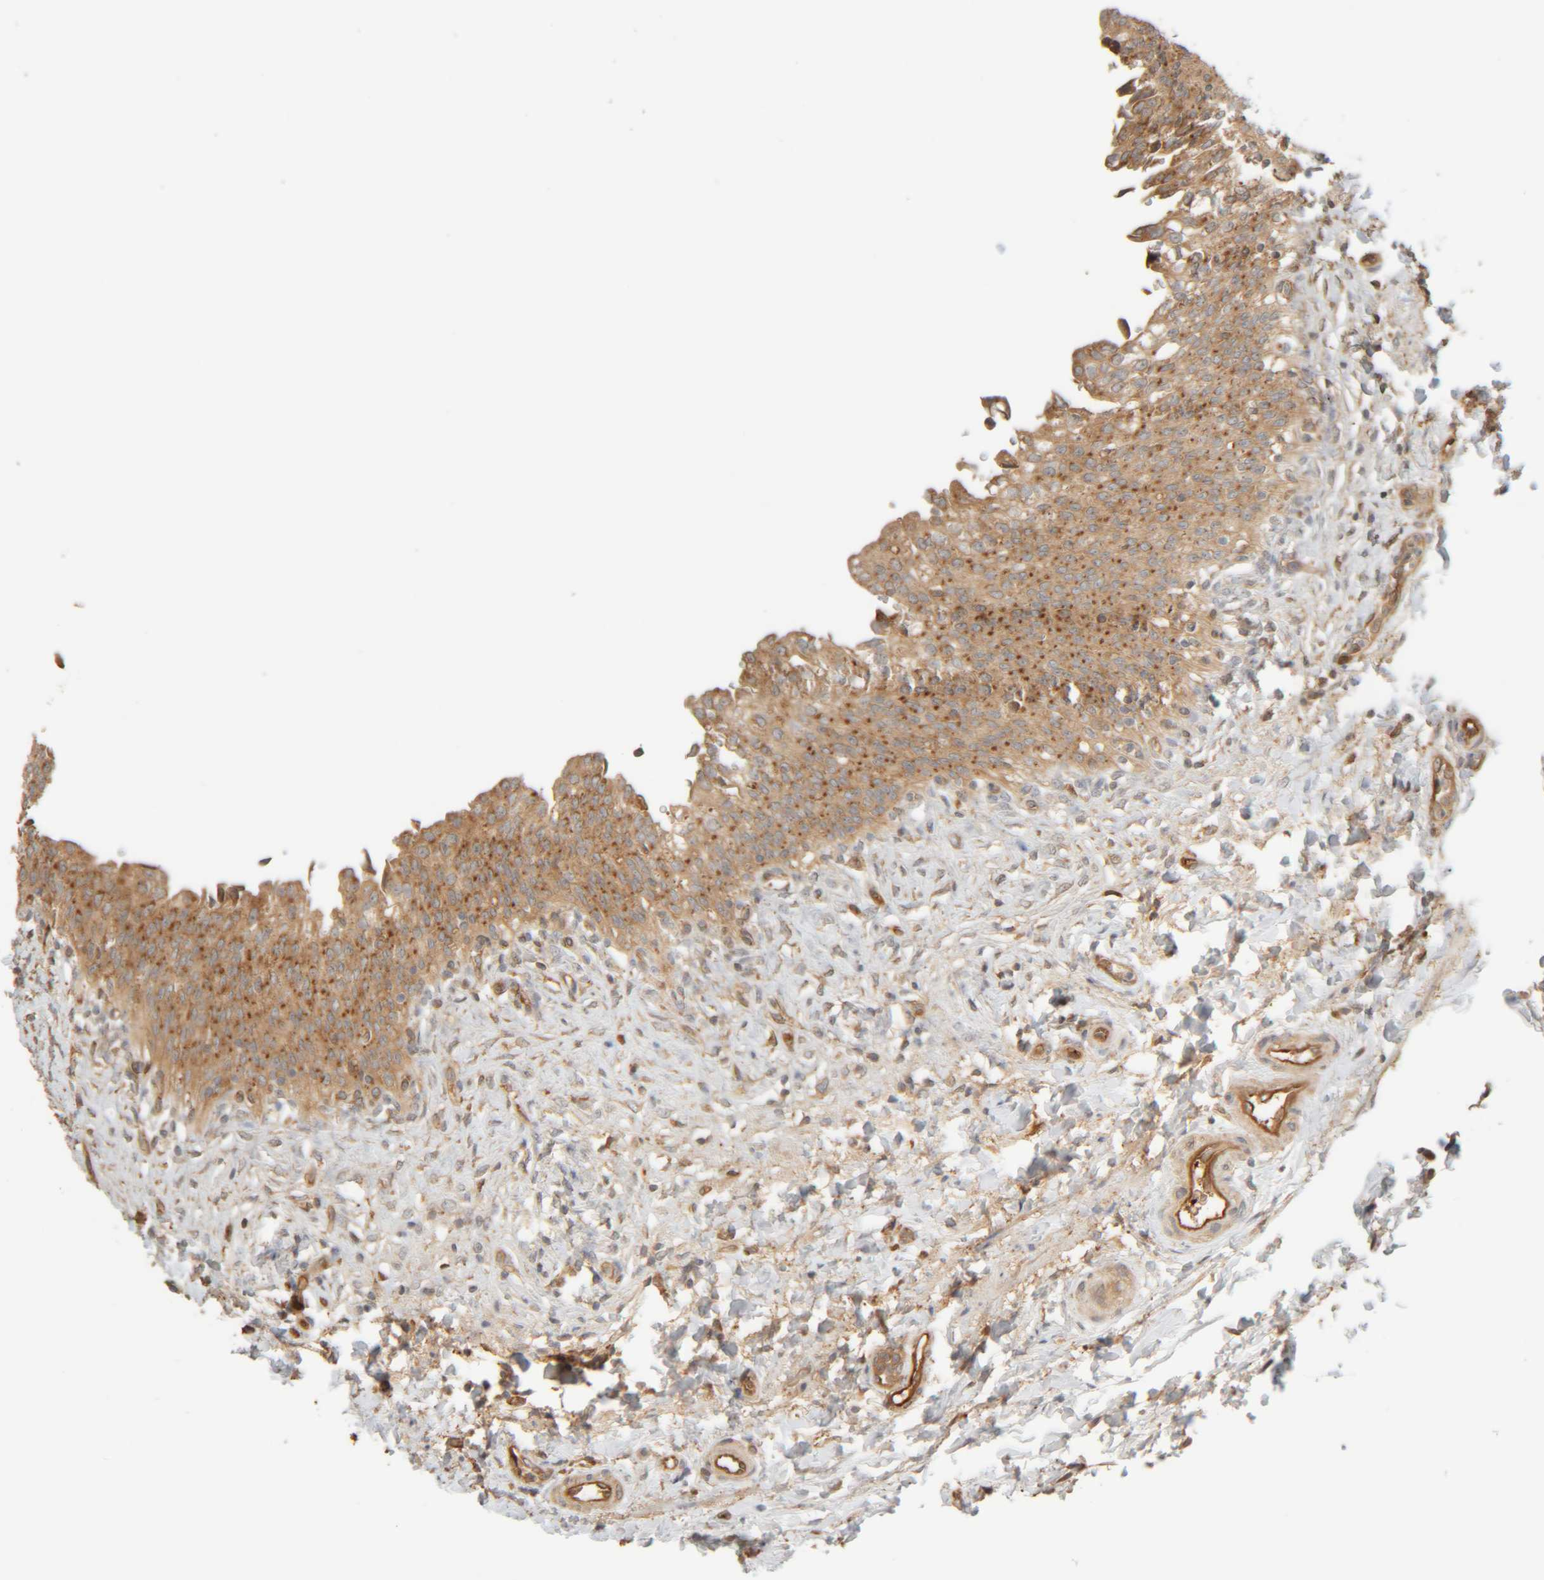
{"staining": {"intensity": "moderate", "quantity": ">75%", "location": "cytoplasmic/membranous"}, "tissue": "urinary bladder", "cell_type": "Urothelial cells", "image_type": "normal", "snomed": [{"axis": "morphology", "description": "Urothelial carcinoma, High grade"}, {"axis": "topography", "description": "Urinary bladder"}], "caption": "Moderate cytoplasmic/membranous positivity is identified in about >75% of urothelial cells in normal urinary bladder.", "gene": "TMEM192", "patient": {"sex": "male", "age": 46}}